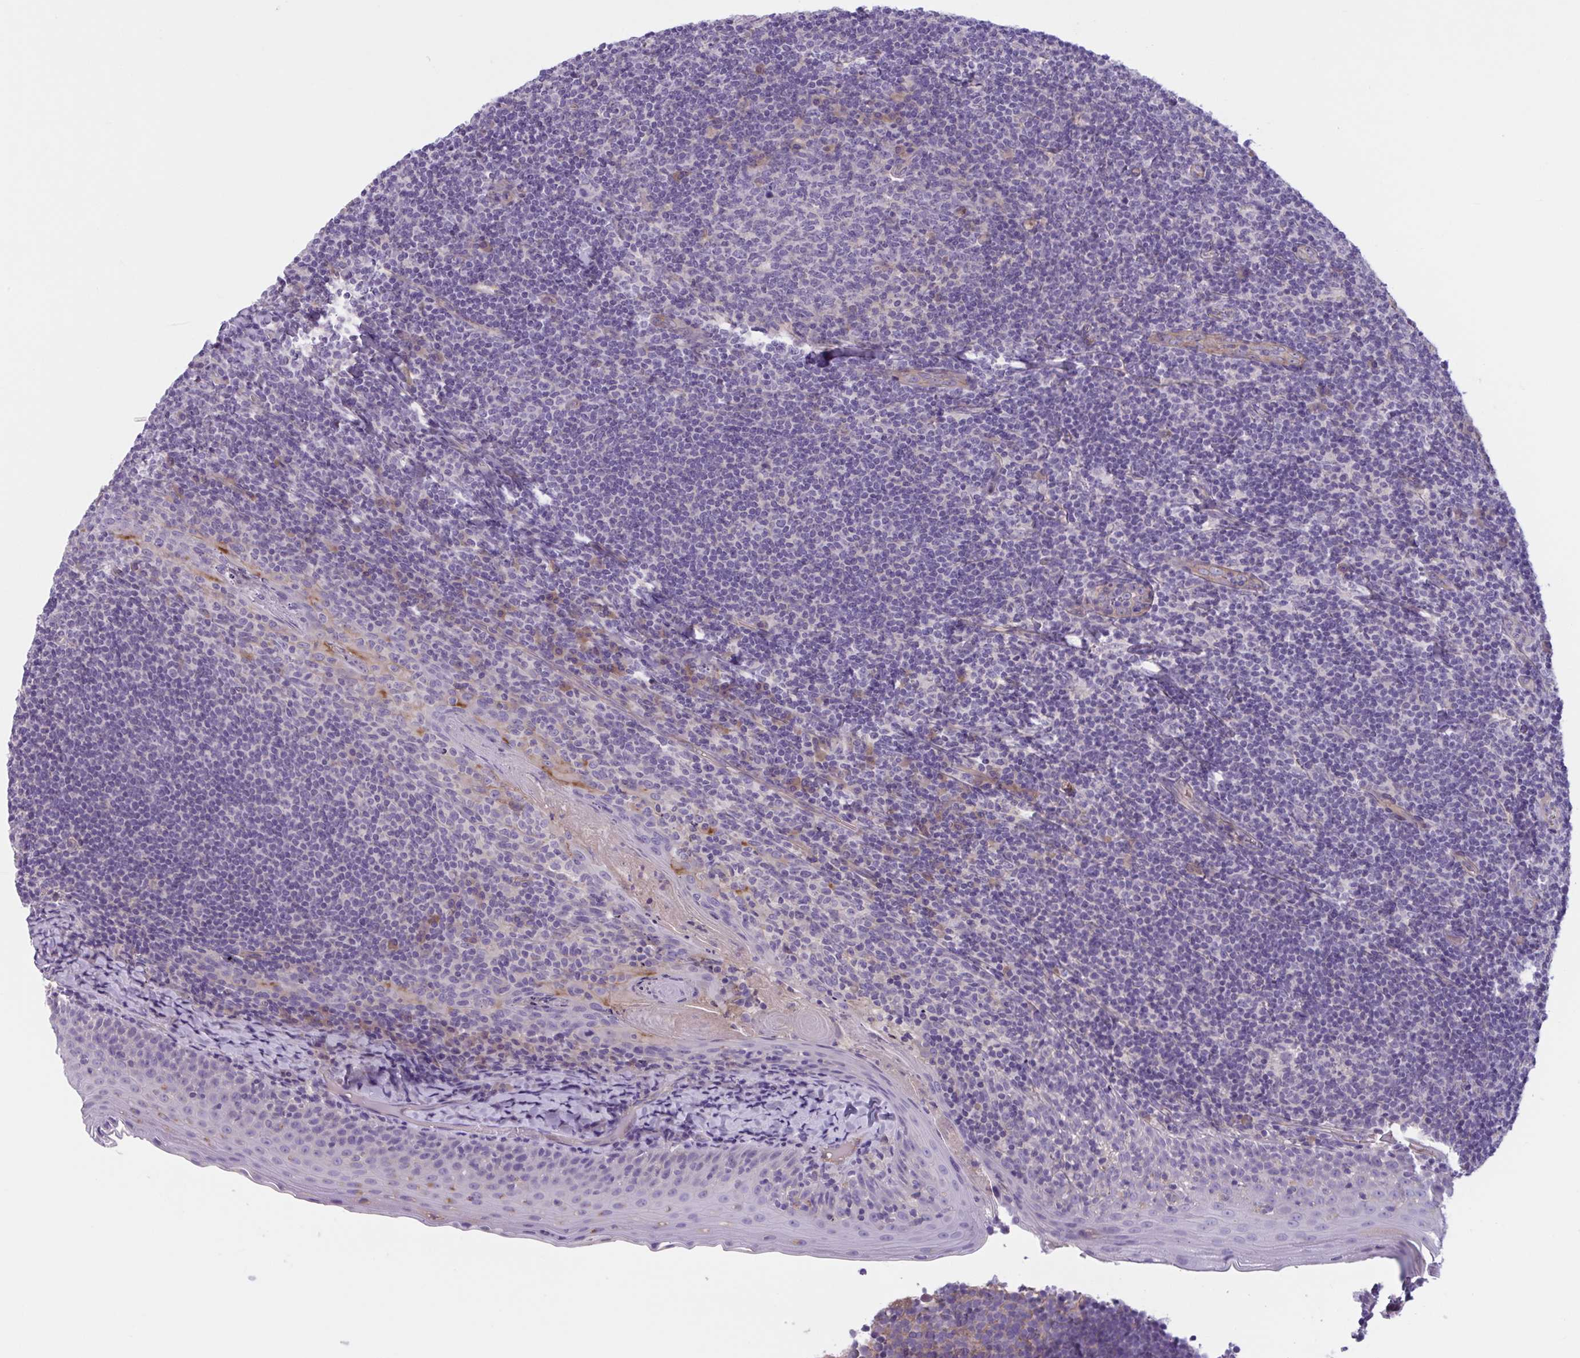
{"staining": {"intensity": "weak", "quantity": "<25%", "location": "cytoplasmic/membranous"}, "tissue": "tonsil", "cell_type": "Germinal center cells", "image_type": "normal", "snomed": [{"axis": "morphology", "description": "Normal tissue, NOS"}, {"axis": "topography", "description": "Tonsil"}], "caption": "A high-resolution photomicrograph shows immunohistochemistry (IHC) staining of normal tonsil, which exhibits no significant expression in germinal center cells. (DAB (3,3'-diaminobenzidine) immunohistochemistry with hematoxylin counter stain).", "gene": "TTC7B", "patient": {"sex": "female", "age": 10}}